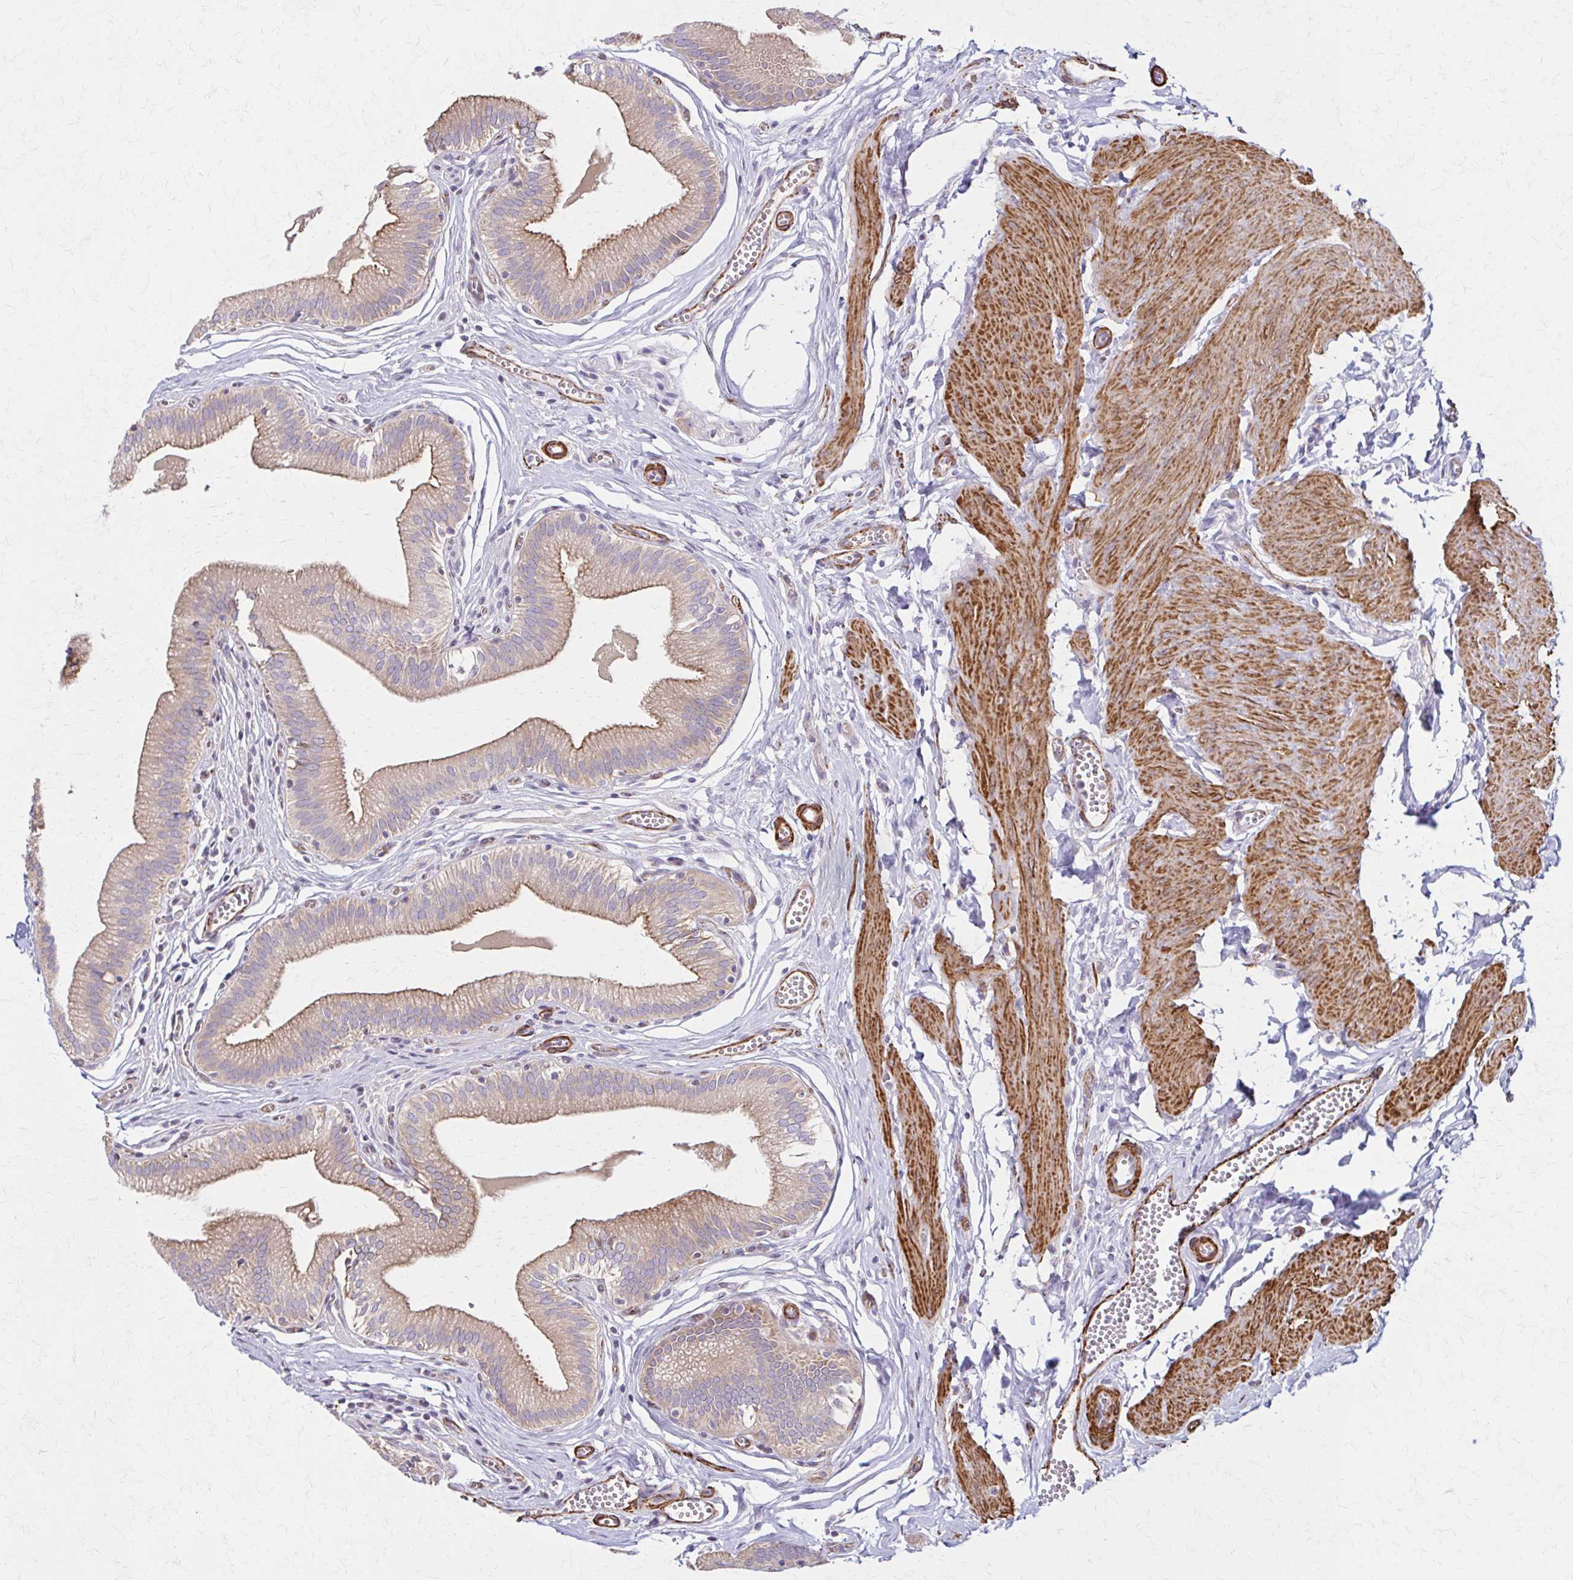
{"staining": {"intensity": "moderate", "quantity": "25%-75%", "location": "cytoplasmic/membranous"}, "tissue": "gallbladder", "cell_type": "Glandular cells", "image_type": "normal", "snomed": [{"axis": "morphology", "description": "Normal tissue, NOS"}, {"axis": "topography", "description": "Gallbladder"}, {"axis": "topography", "description": "Peripheral nerve tissue"}], "caption": "Moderate cytoplasmic/membranous positivity for a protein is seen in about 25%-75% of glandular cells of benign gallbladder using IHC.", "gene": "TIMMDC1", "patient": {"sex": "male", "age": 17}}